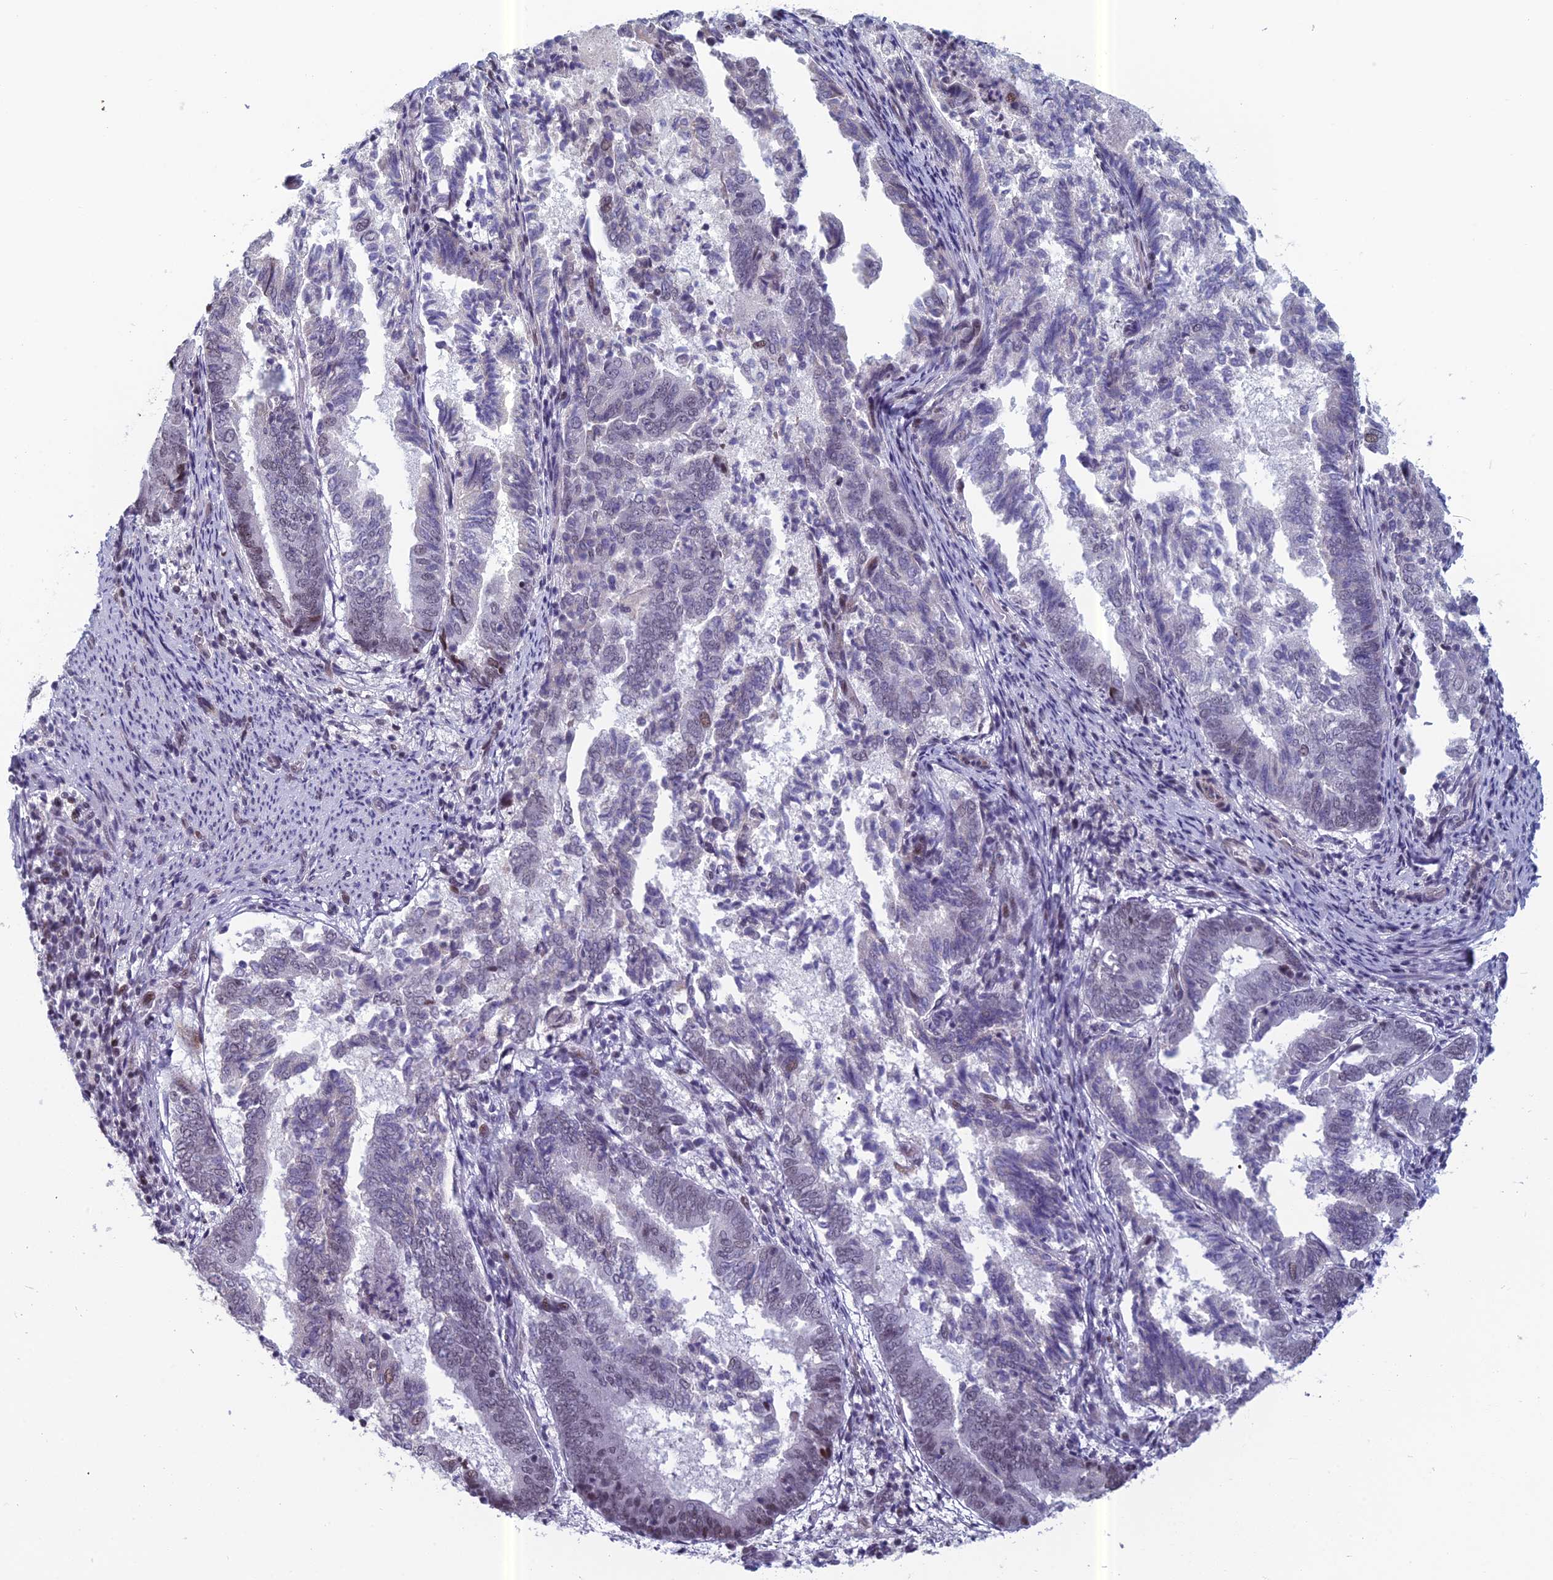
{"staining": {"intensity": "negative", "quantity": "none", "location": "none"}, "tissue": "endometrial cancer", "cell_type": "Tumor cells", "image_type": "cancer", "snomed": [{"axis": "morphology", "description": "Adenocarcinoma, NOS"}, {"axis": "topography", "description": "Endometrium"}], "caption": "This is an IHC image of adenocarcinoma (endometrial). There is no expression in tumor cells.", "gene": "RGS17", "patient": {"sex": "female", "age": 80}}